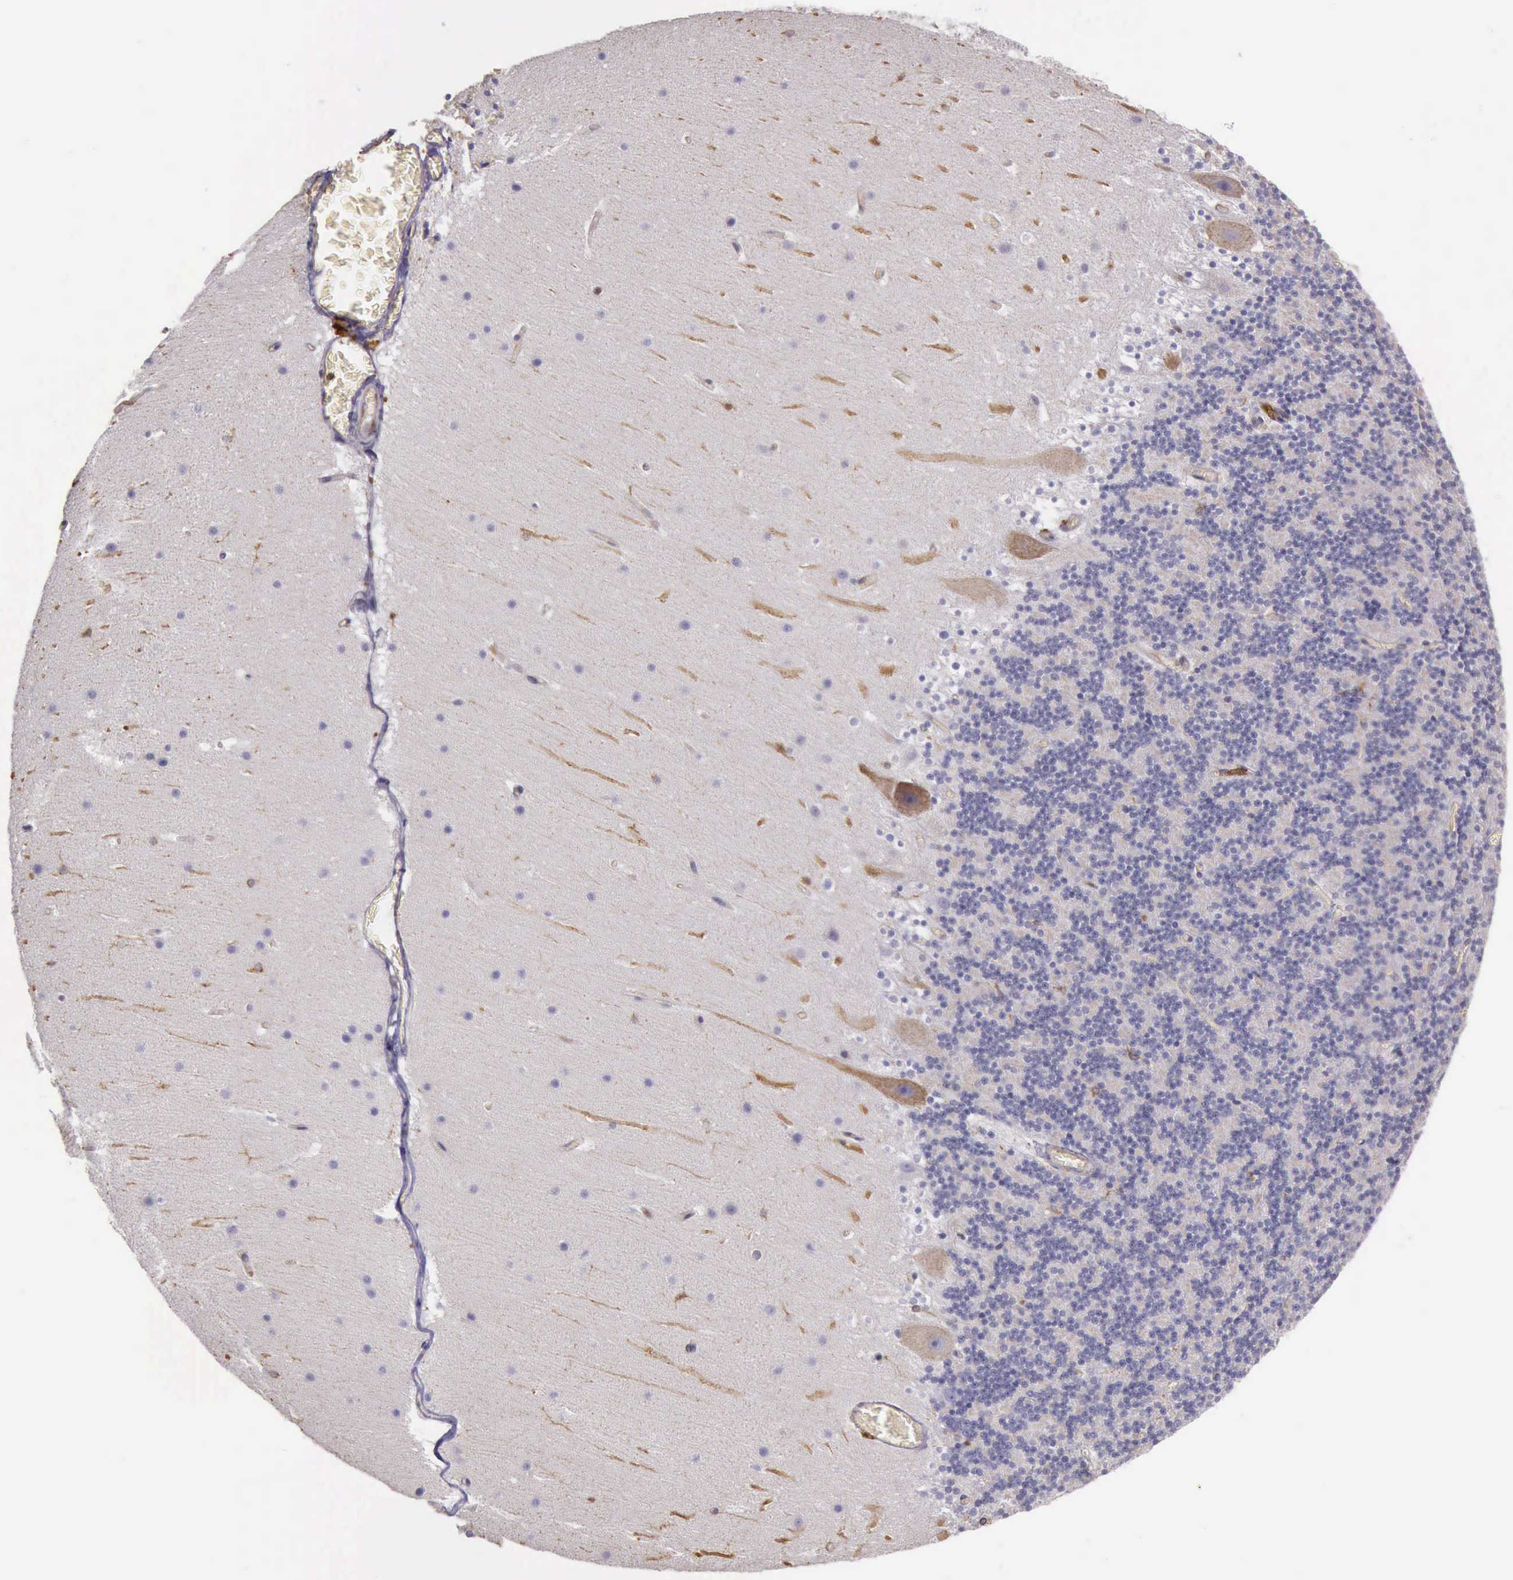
{"staining": {"intensity": "negative", "quantity": "none", "location": "none"}, "tissue": "cerebellum", "cell_type": "Cells in granular layer", "image_type": "normal", "snomed": [{"axis": "morphology", "description": "Normal tissue, NOS"}, {"axis": "topography", "description": "Cerebellum"}], "caption": "IHC photomicrograph of benign human cerebellum stained for a protein (brown), which demonstrates no expression in cells in granular layer.", "gene": "ARHGAP4", "patient": {"sex": "male", "age": 45}}